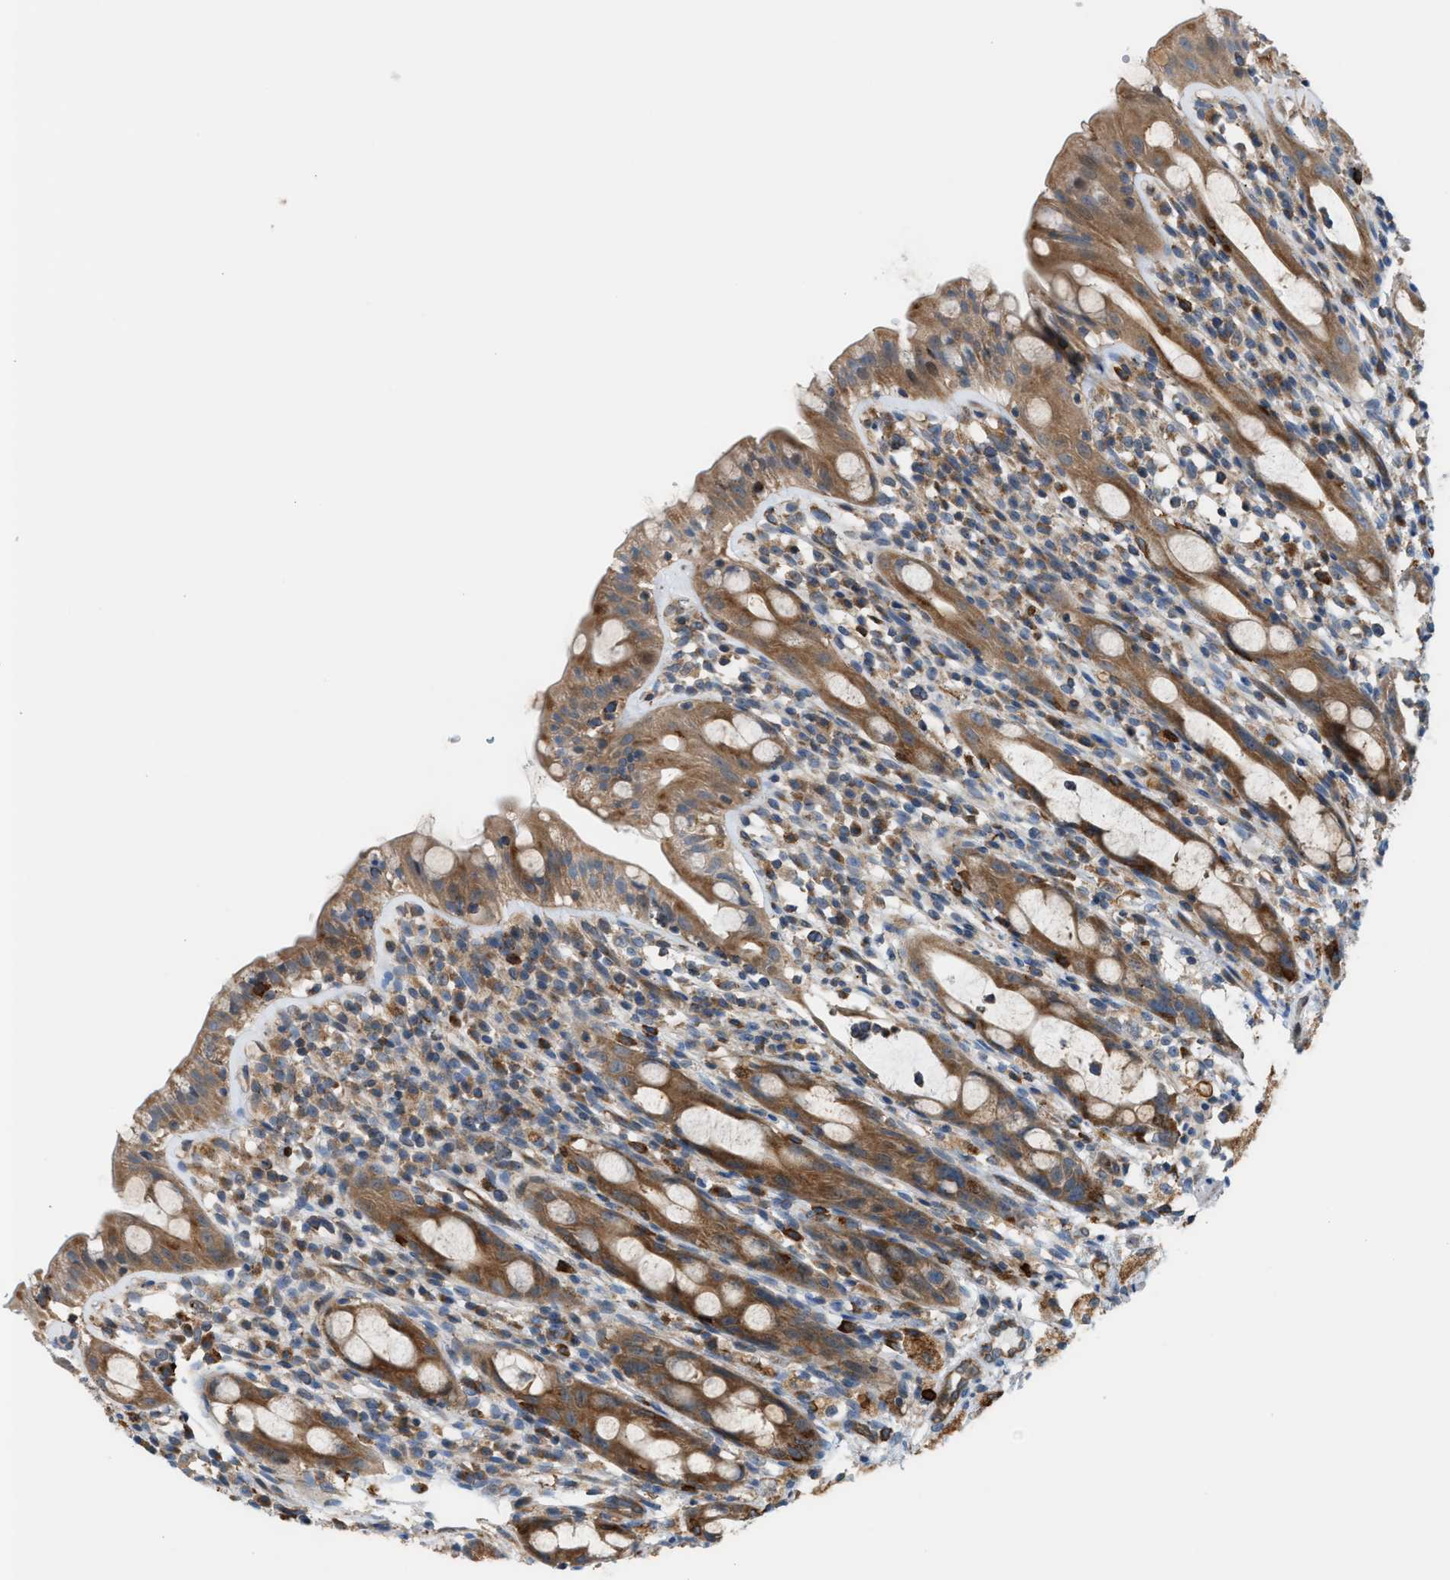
{"staining": {"intensity": "moderate", "quantity": ">75%", "location": "cytoplasmic/membranous"}, "tissue": "rectum", "cell_type": "Glandular cells", "image_type": "normal", "snomed": [{"axis": "morphology", "description": "Normal tissue, NOS"}, {"axis": "topography", "description": "Rectum"}], "caption": "Normal rectum shows moderate cytoplasmic/membranous staining in about >75% of glandular cells.", "gene": "PDCL", "patient": {"sex": "male", "age": 44}}